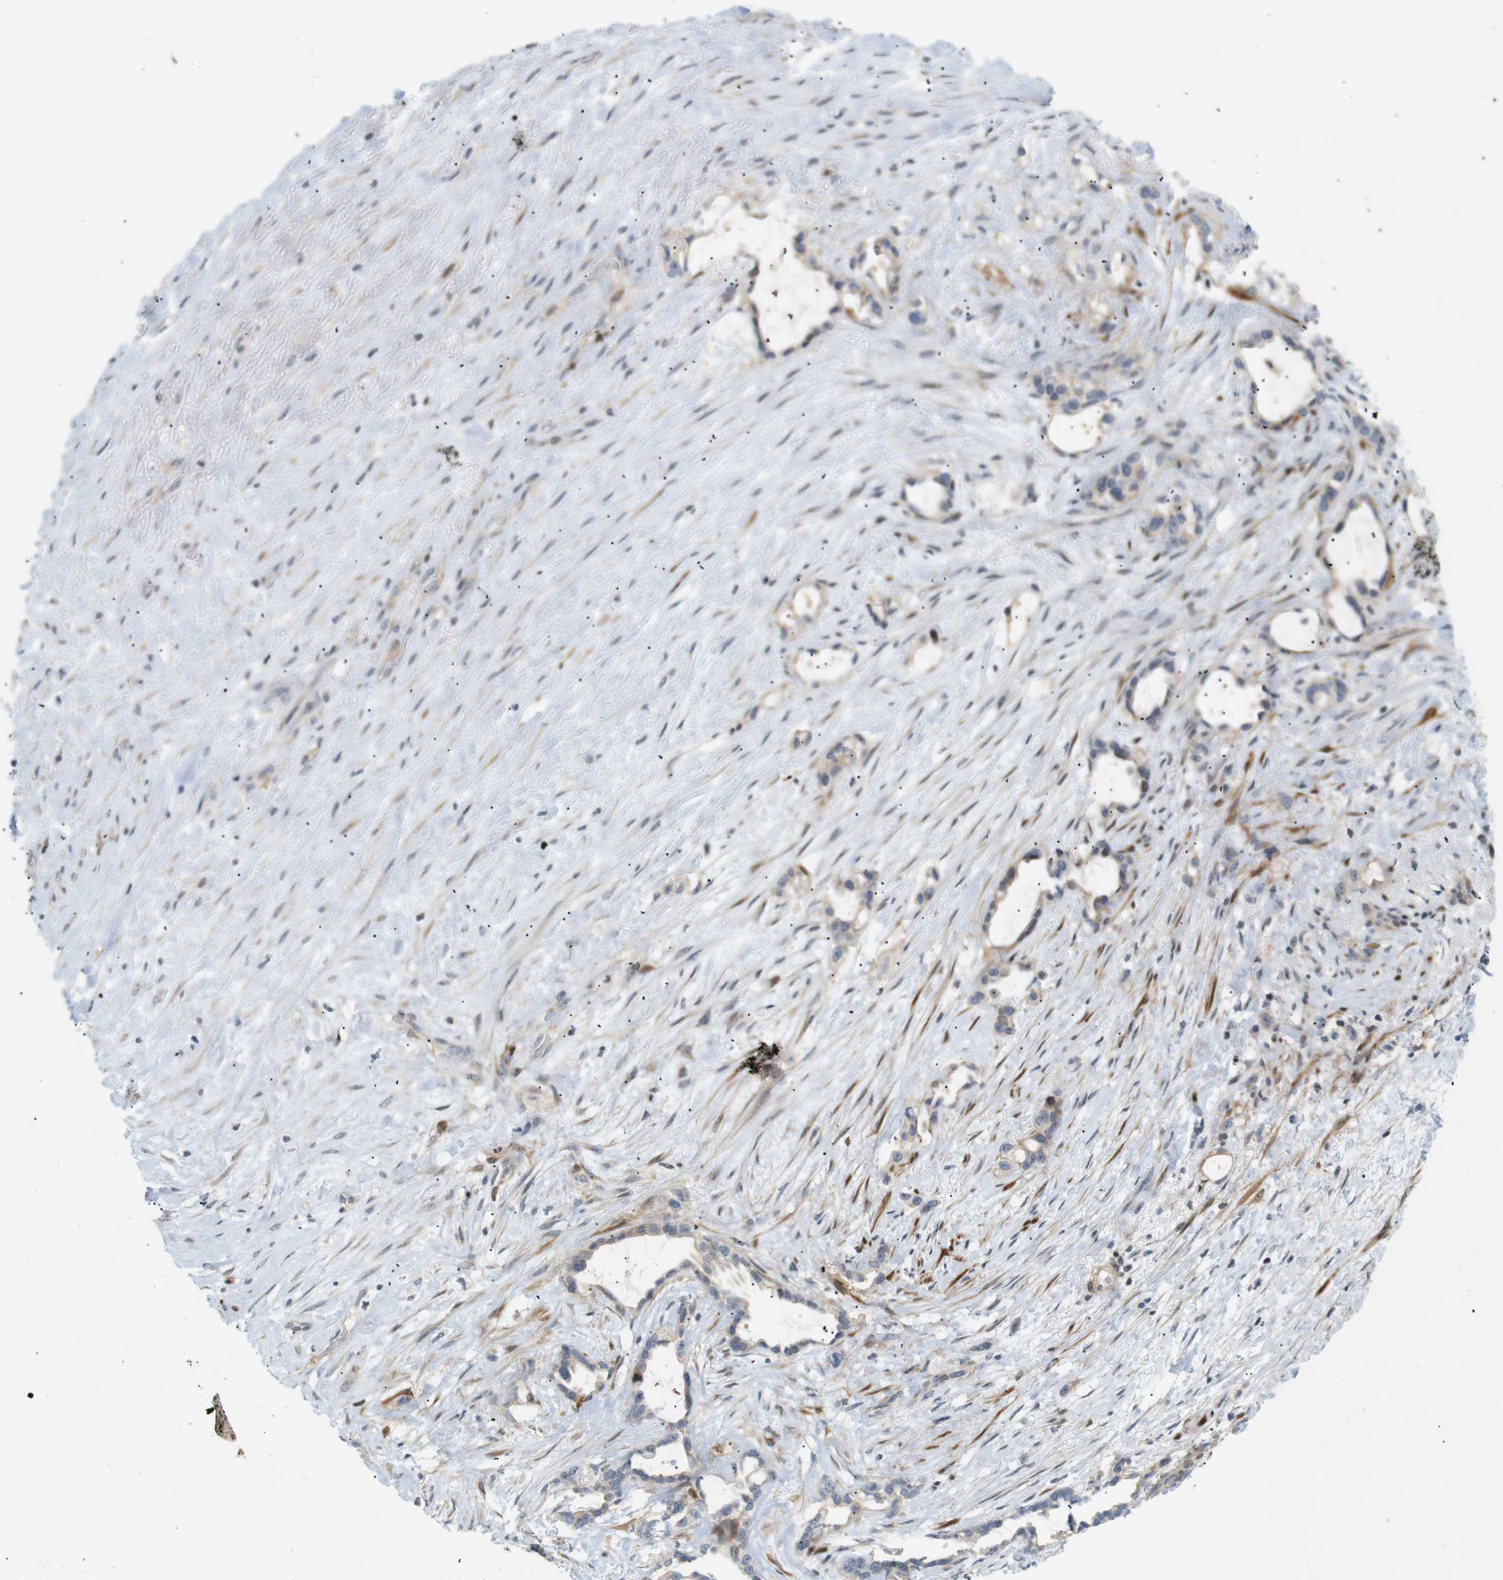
{"staining": {"intensity": "weak", "quantity": "25%-75%", "location": "cytoplasmic/membranous"}, "tissue": "liver cancer", "cell_type": "Tumor cells", "image_type": "cancer", "snomed": [{"axis": "morphology", "description": "Cholangiocarcinoma"}, {"axis": "topography", "description": "Liver"}], "caption": "Brown immunohistochemical staining in liver cancer (cholangiocarcinoma) reveals weak cytoplasmic/membranous expression in approximately 25%-75% of tumor cells.", "gene": "PPP1R14A", "patient": {"sex": "female", "age": 65}}